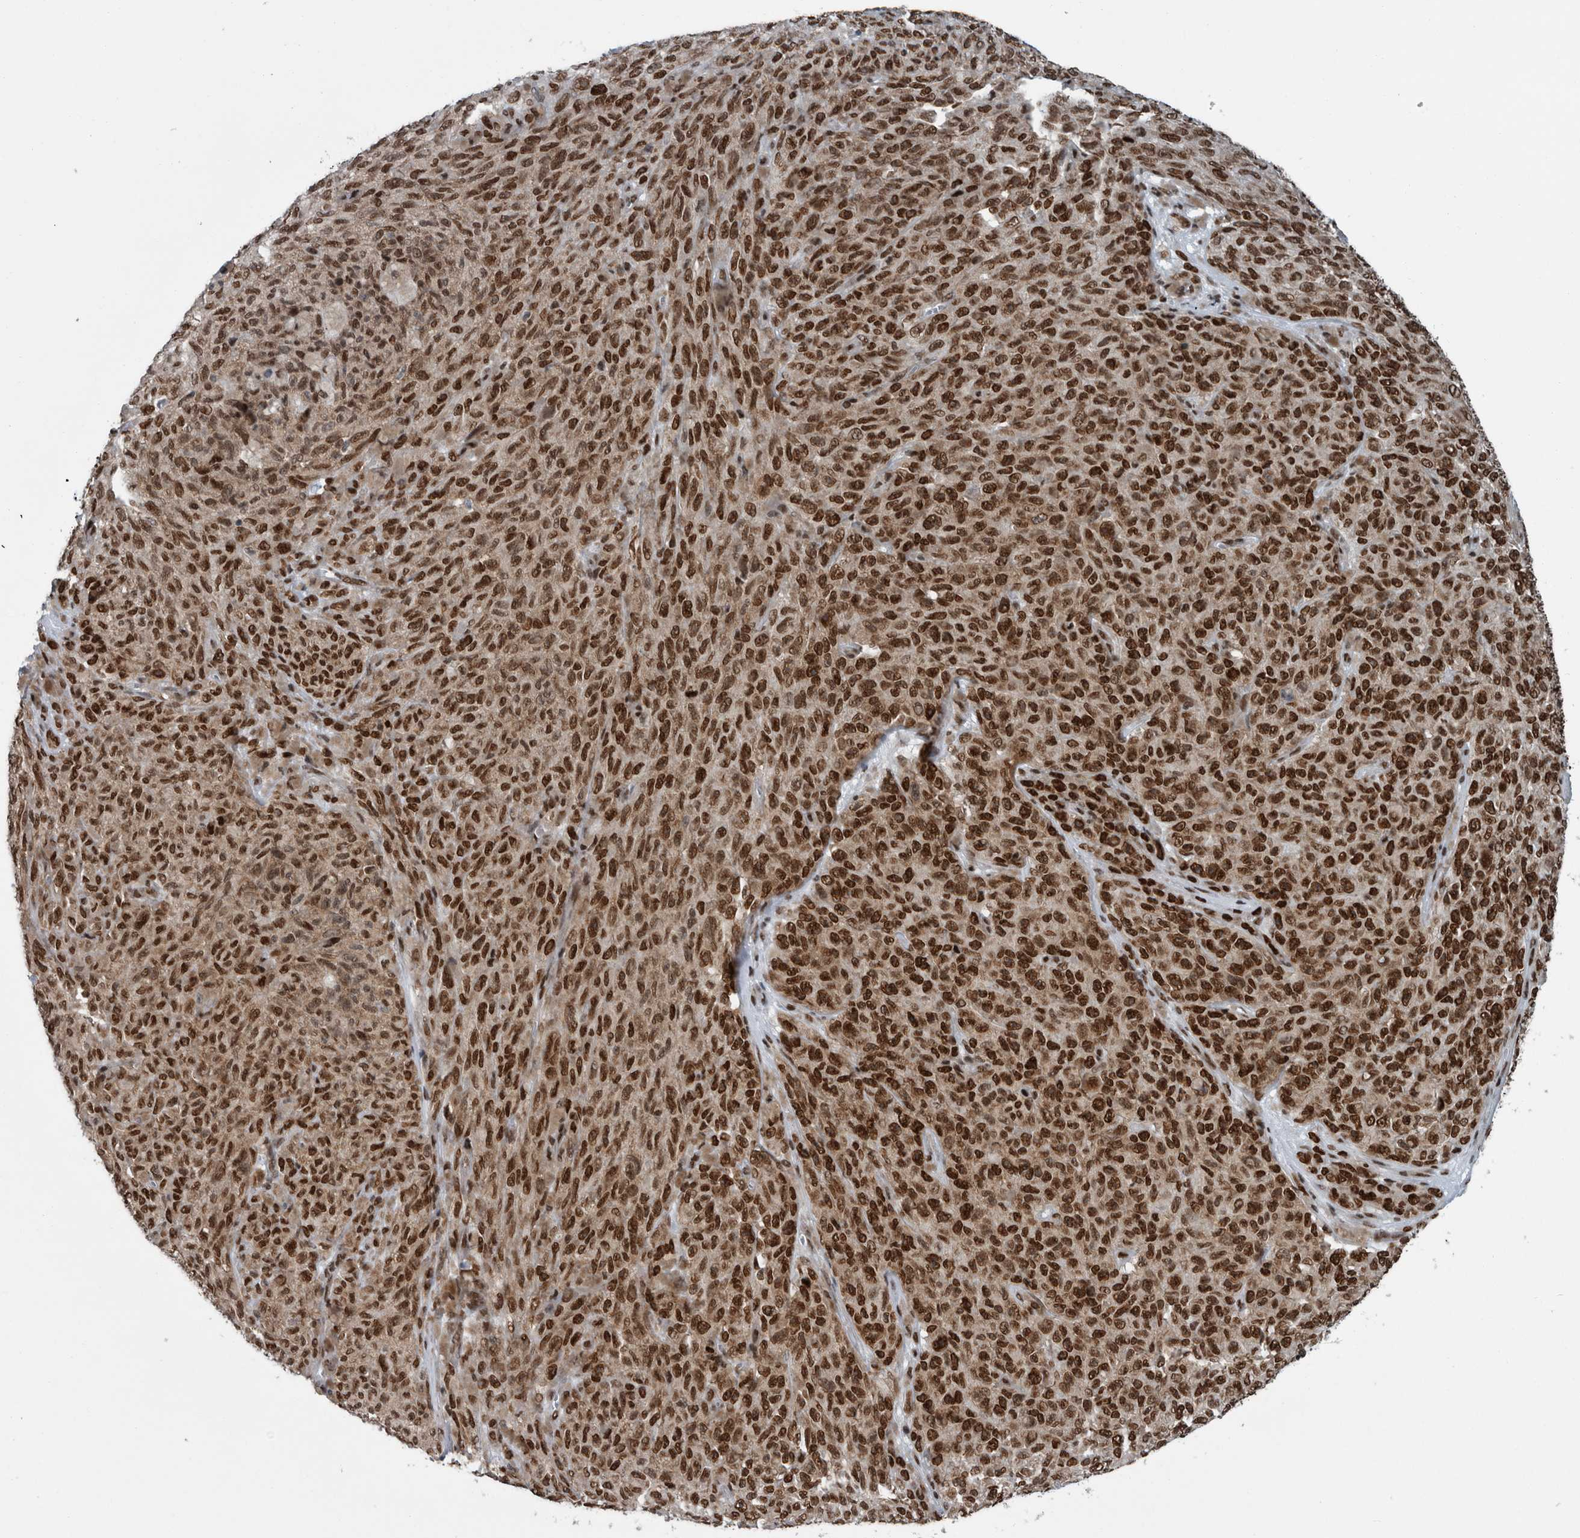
{"staining": {"intensity": "strong", "quantity": ">75%", "location": "nuclear"}, "tissue": "melanoma", "cell_type": "Tumor cells", "image_type": "cancer", "snomed": [{"axis": "morphology", "description": "Malignant melanoma, NOS"}, {"axis": "topography", "description": "Skin"}], "caption": "The photomicrograph exhibits immunohistochemical staining of melanoma. There is strong nuclear expression is appreciated in approximately >75% of tumor cells.", "gene": "DNMT3A", "patient": {"sex": "female", "age": 82}}